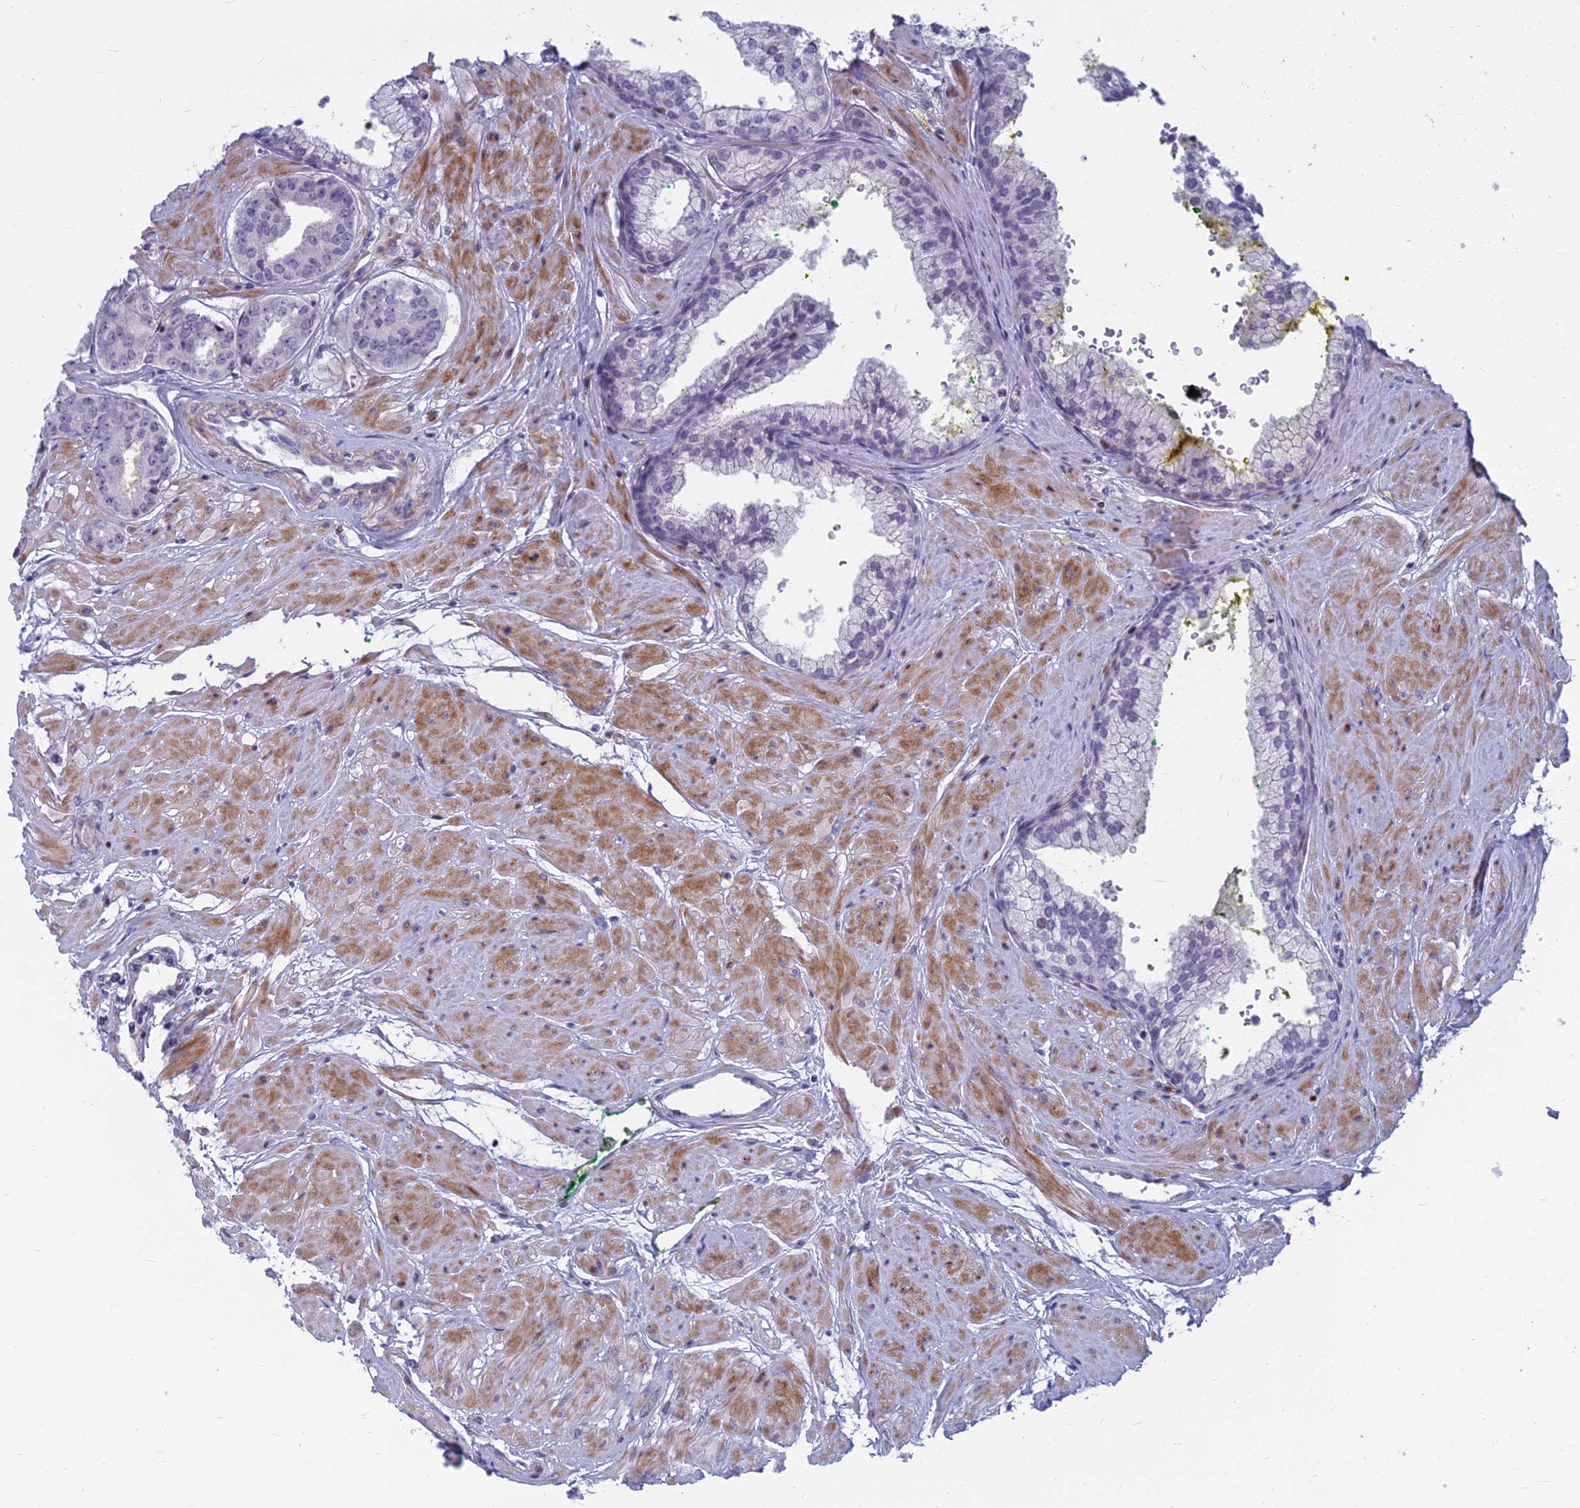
{"staining": {"intensity": "negative", "quantity": "none", "location": "none"}, "tissue": "prostate cancer", "cell_type": "Tumor cells", "image_type": "cancer", "snomed": [{"axis": "morphology", "description": "Adenocarcinoma, High grade"}, {"axis": "topography", "description": "Prostate"}], "caption": "This is a image of immunohistochemistry staining of prostate high-grade adenocarcinoma, which shows no staining in tumor cells.", "gene": "MYBPC2", "patient": {"sex": "male", "age": 63}}